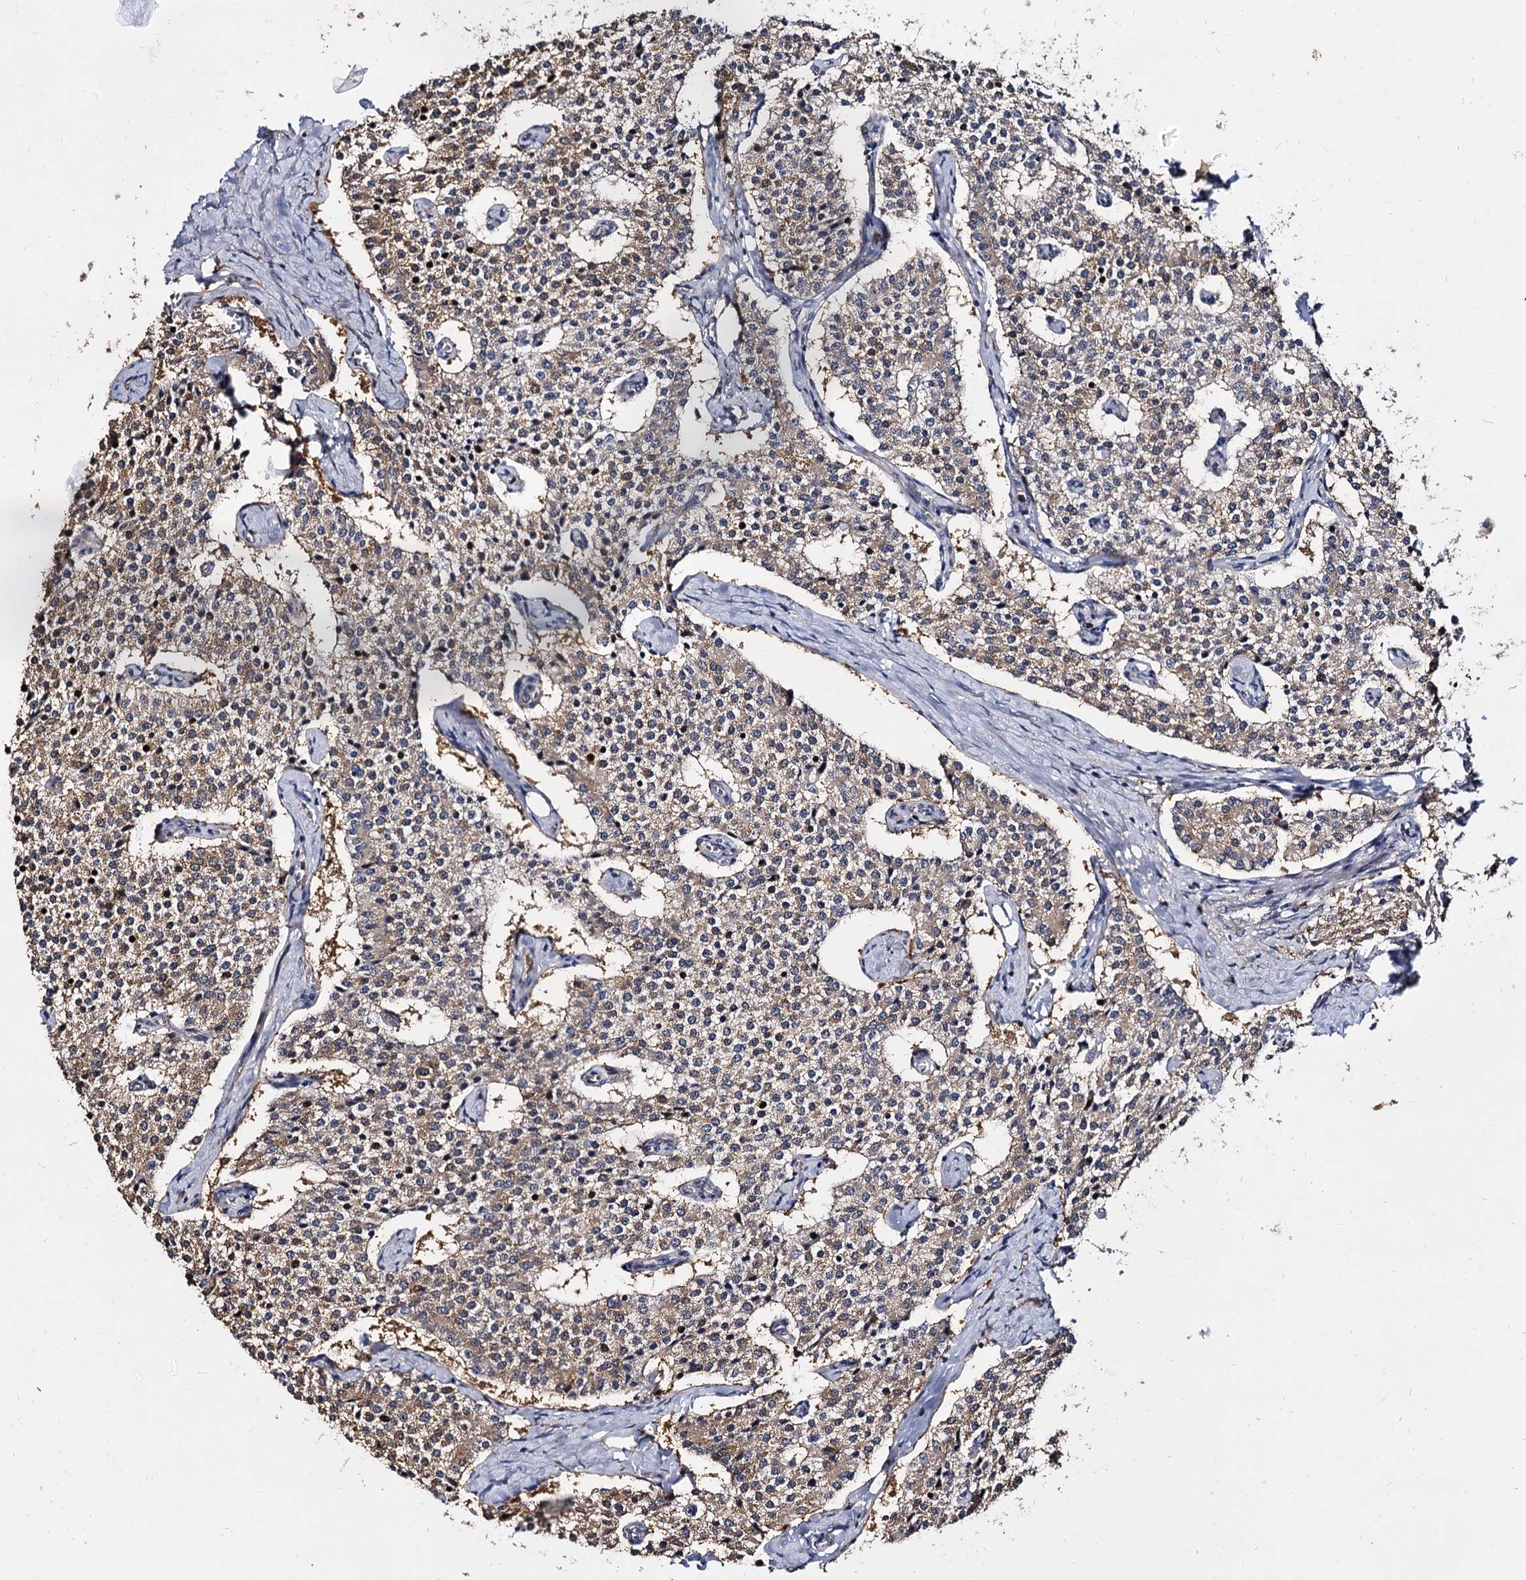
{"staining": {"intensity": "weak", "quantity": ">75%", "location": "cytoplasmic/membranous"}, "tissue": "carcinoid", "cell_type": "Tumor cells", "image_type": "cancer", "snomed": [{"axis": "morphology", "description": "Carcinoid, malignant, NOS"}, {"axis": "topography", "description": "Colon"}], "caption": "Brown immunohistochemical staining in human carcinoid shows weak cytoplasmic/membranous positivity in about >75% of tumor cells.", "gene": "WWC3", "patient": {"sex": "female", "age": 52}}